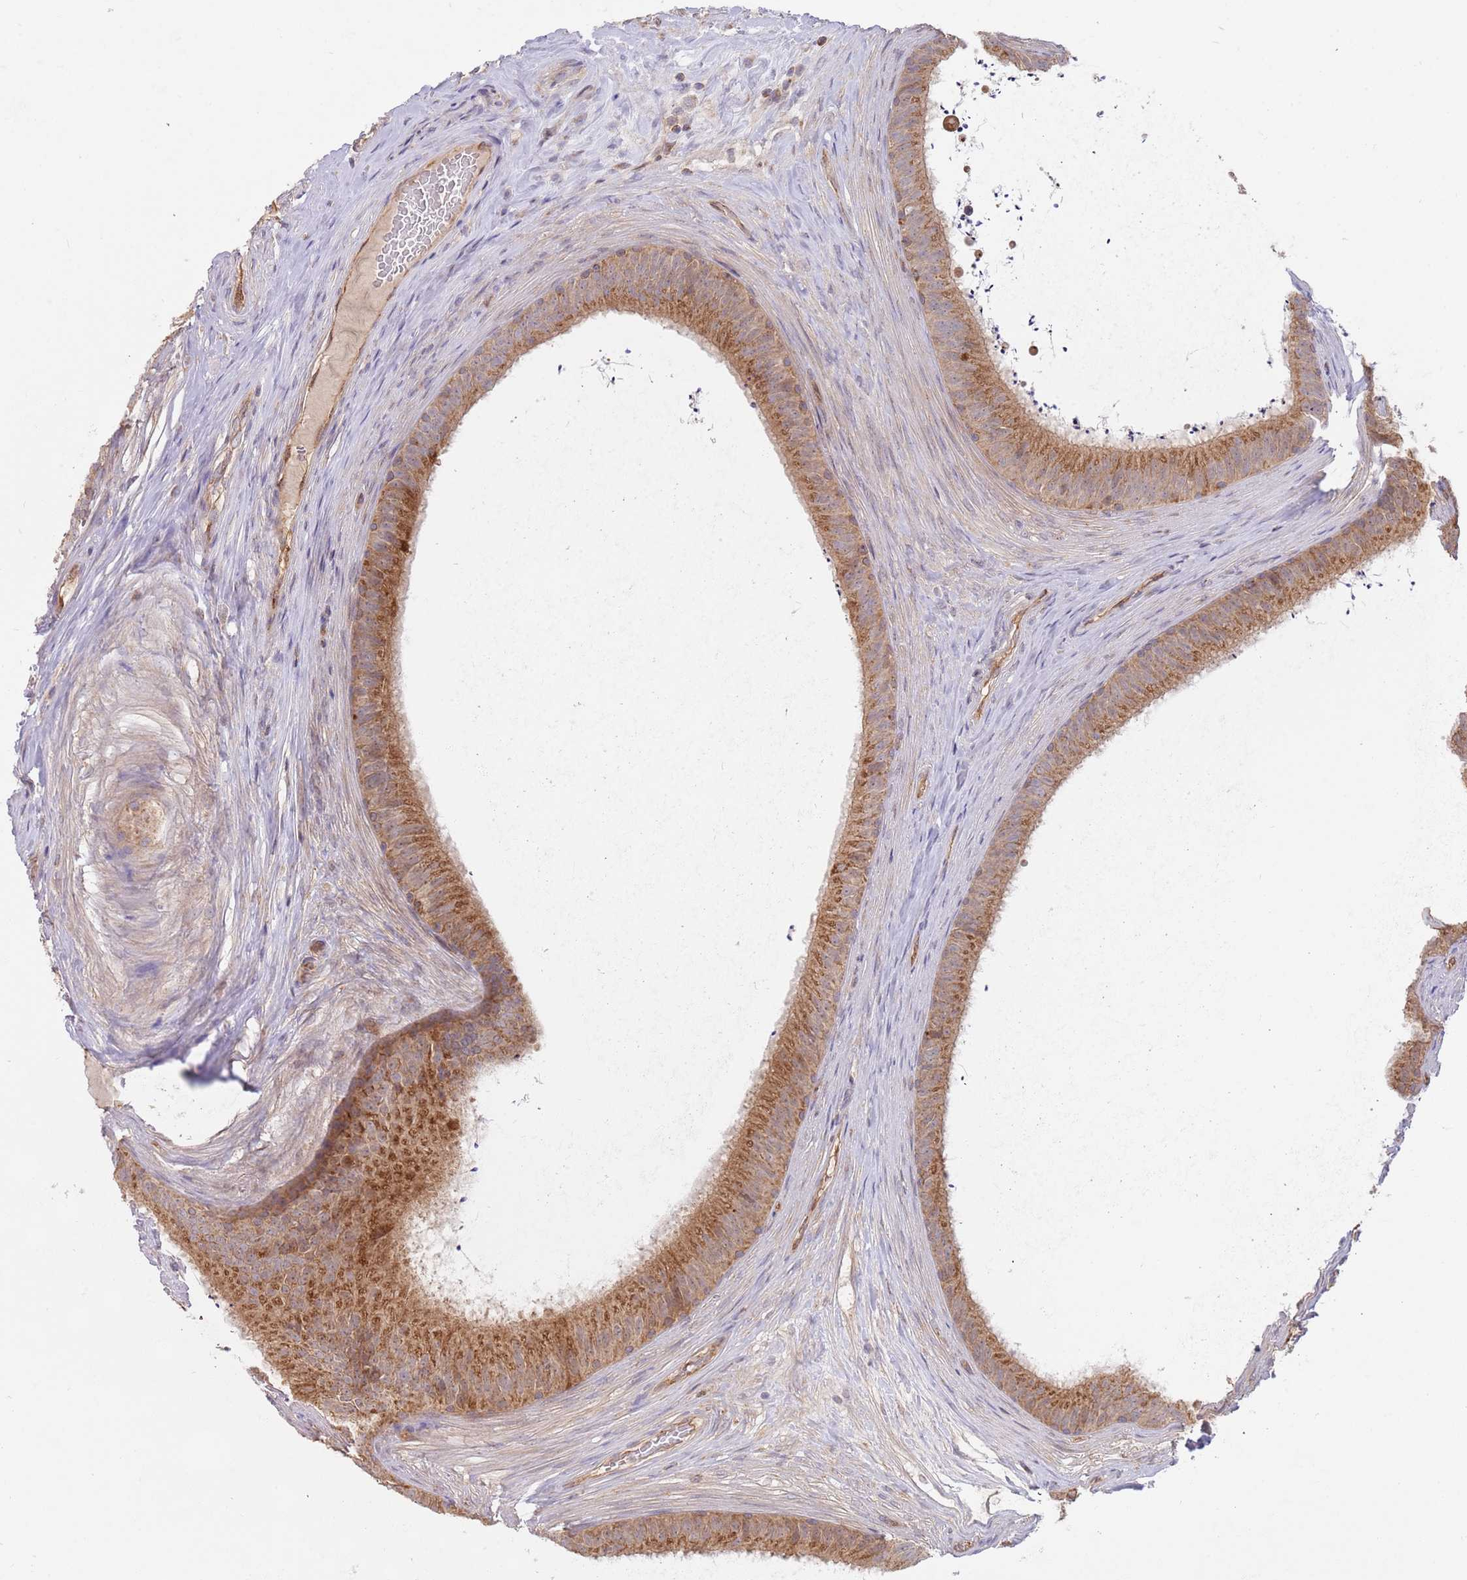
{"staining": {"intensity": "moderate", "quantity": ">75%", "location": "cytoplasmic/membranous"}, "tissue": "epididymis", "cell_type": "Glandular cells", "image_type": "normal", "snomed": [{"axis": "morphology", "description": "Normal tissue, NOS"}, {"axis": "topography", "description": "Testis"}, {"axis": "topography", "description": "Epididymis"}], "caption": "Immunohistochemistry (IHC) of normal epididymis shows medium levels of moderate cytoplasmic/membranous positivity in approximately >75% of glandular cells. The staining was performed using DAB, with brown indicating positive protein expression. Nuclei are stained blue with hematoxylin.", "gene": "GUK1", "patient": {"sex": "male", "age": 41}}